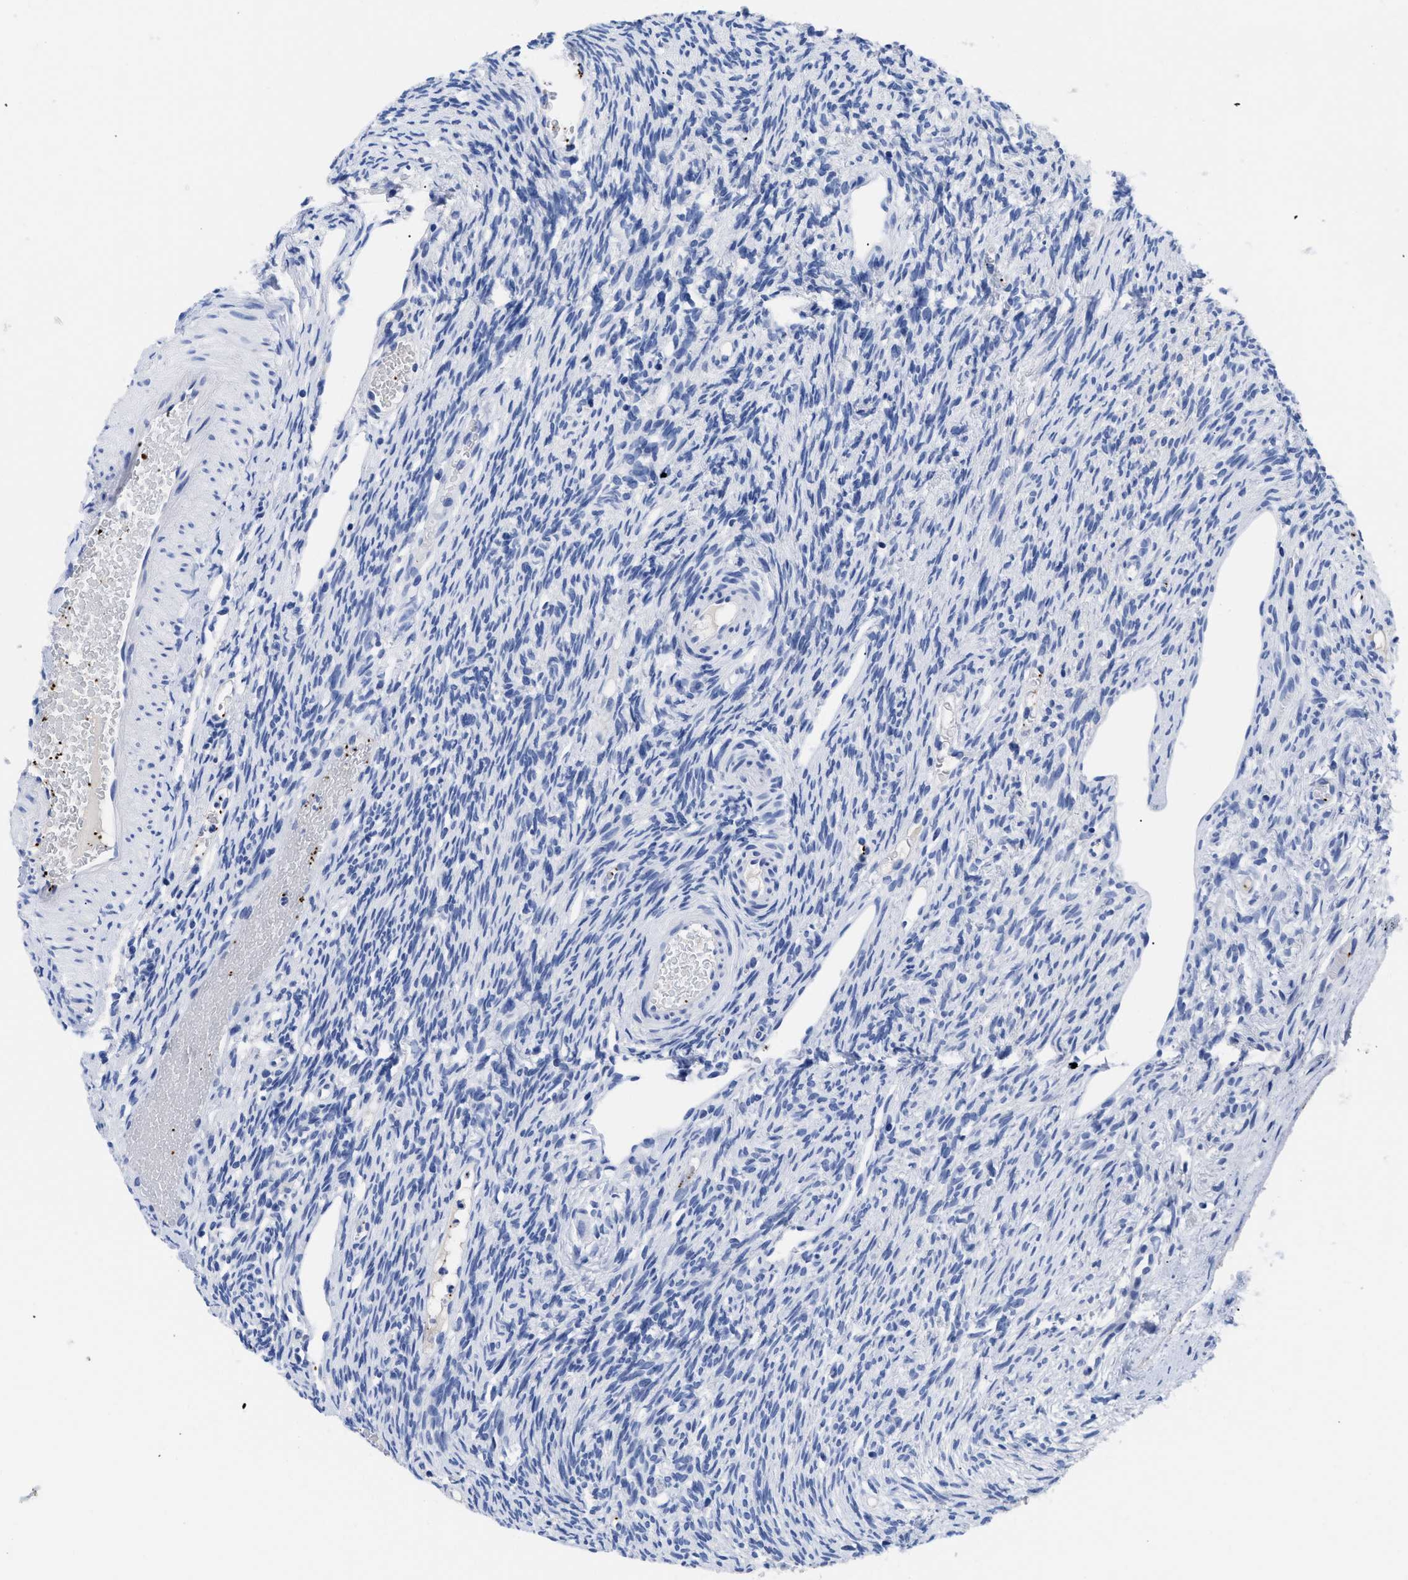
{"staining": {"intensity": "negative", "quantity": "none", "location": "none"}, "tissue": "ovary", "cell_type": "Ovarian stroma cells", "image_type": "normal", "snomed": [{"axis": "morphology", "description": "Normal tissue, NOS"}, {"axis": "topography", "description": "Ovary"}], "caption": "The photomicrograph shows no staining of ovarian stroma cells in unremarkable ovary. (DAB IHC with hematoxylin counter stain).", "gene": "TREML1", "patient": {"sex": "female", "age": 33}}